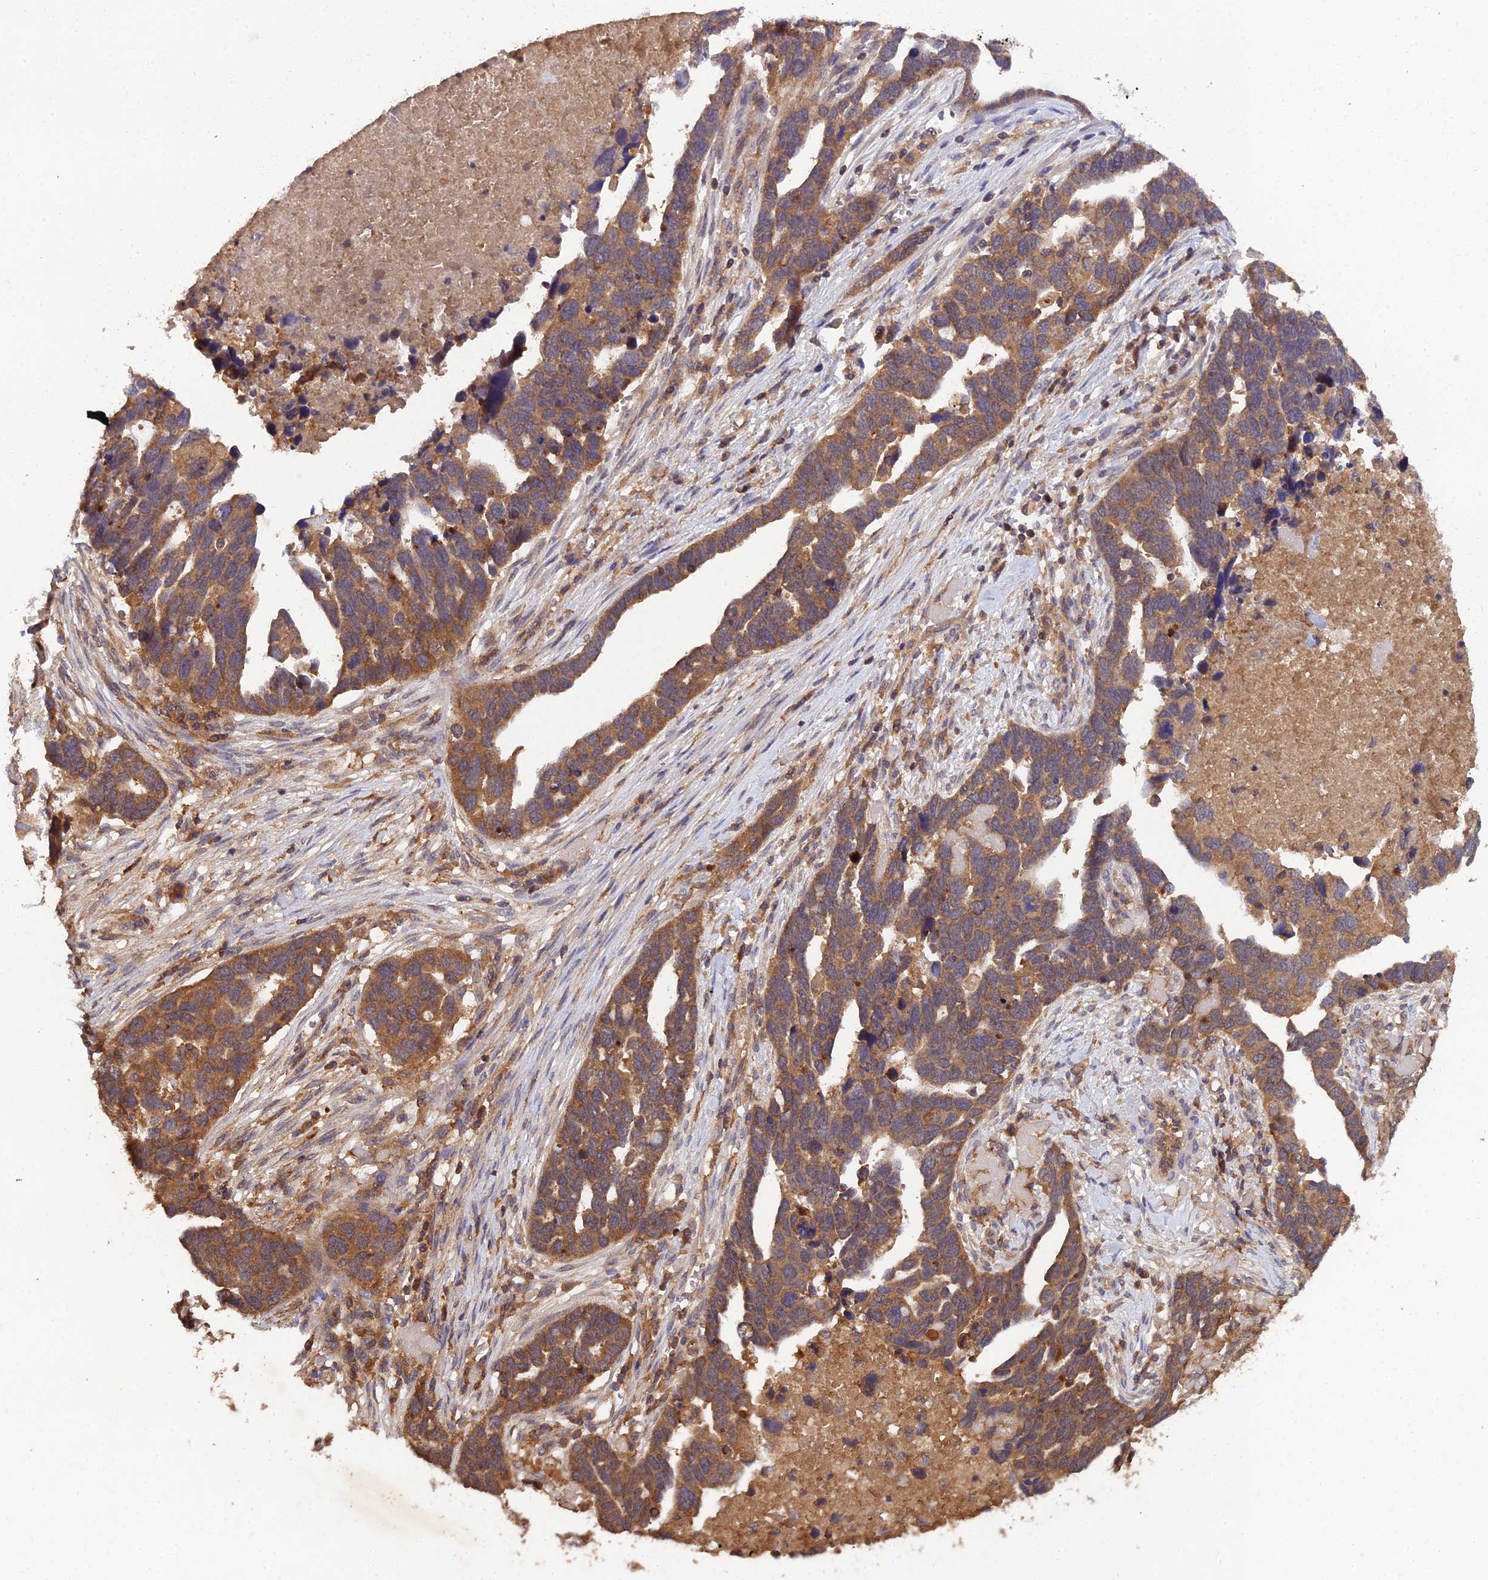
{"staining": {"intensity": "moderate", "quantity": ">75%", "location": "cytoplasmic/membranous"}, "tissue": "ovarian cancer", "cell_type": "Tumor cells", "image_type": "cancer", "snomed": [{"axis": "morphology", "description": "Cystadenocarcinoma, serous, NOS"}, {"axis": "topography", "description": "Ovary"}], "caption": "This photomicrograph shows IHC staining of human ovarian cancer (serous cystadenocarcinoma), with medium moderate cytoplasmic/membranous positivity in about >75% of tumor cells.", "gene": "TMEM258", "patient": {"sex": "female", "age": 54}}